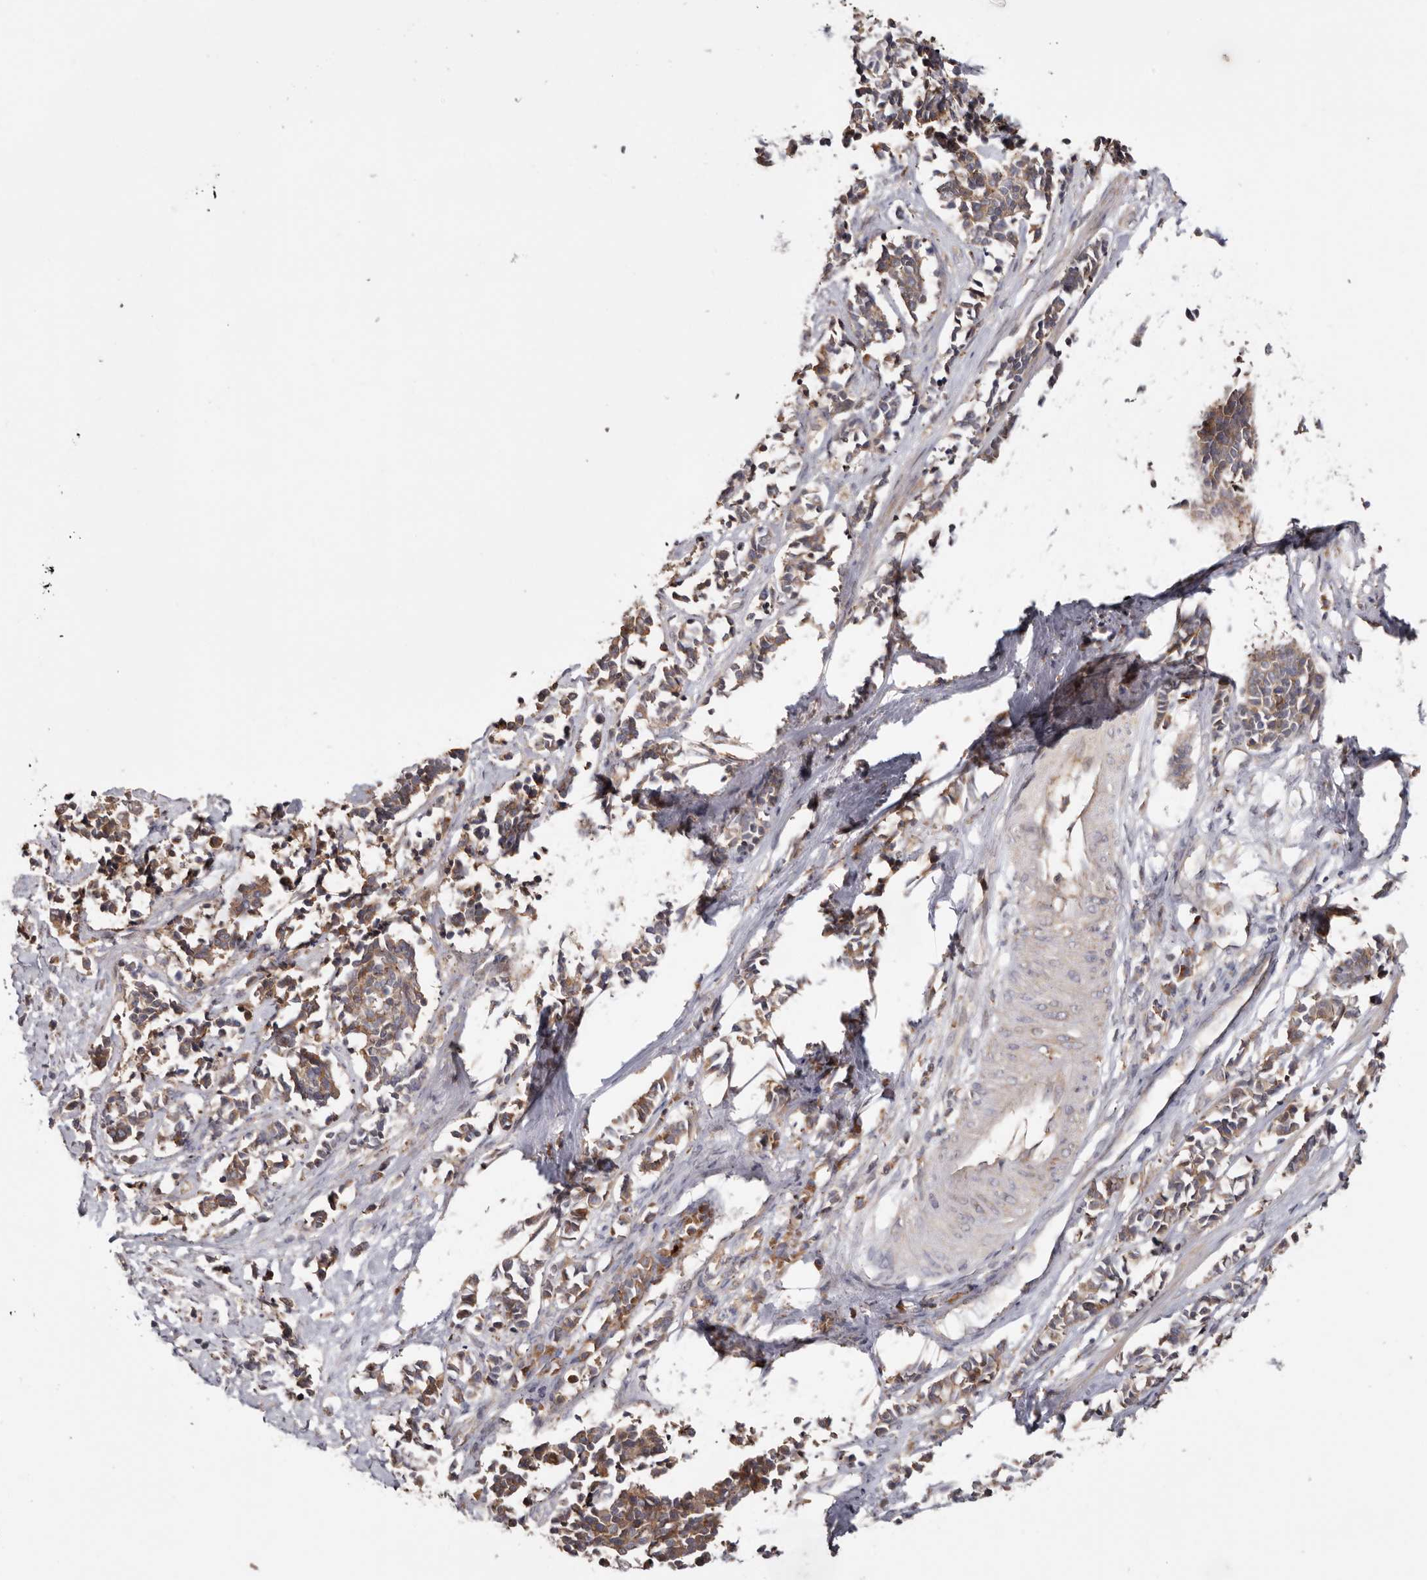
{"staining": {"intensity": "weak", "quantity": ">75%", "location": "cytoplasmic/membranous"}, "tissue": "cervical cancer", "cell_type": "Tumor cells", "image_type": "cancer", "snomed": [{"axis": "morphology", "description": "Normal tissue, NOS"}, {"axis": "morphology", "description": "Squamous cell carcinoma, NOS"}, {"axis": "topography", "description": "Cervix"}], "caption": "Cervical squamous cell carcinoma tissue displays weak cytoplasmic/membranous staining in approximately >75% of tumor cells", "gene": "TMUB1", "patient": {"sex": "female", "age": 35}}